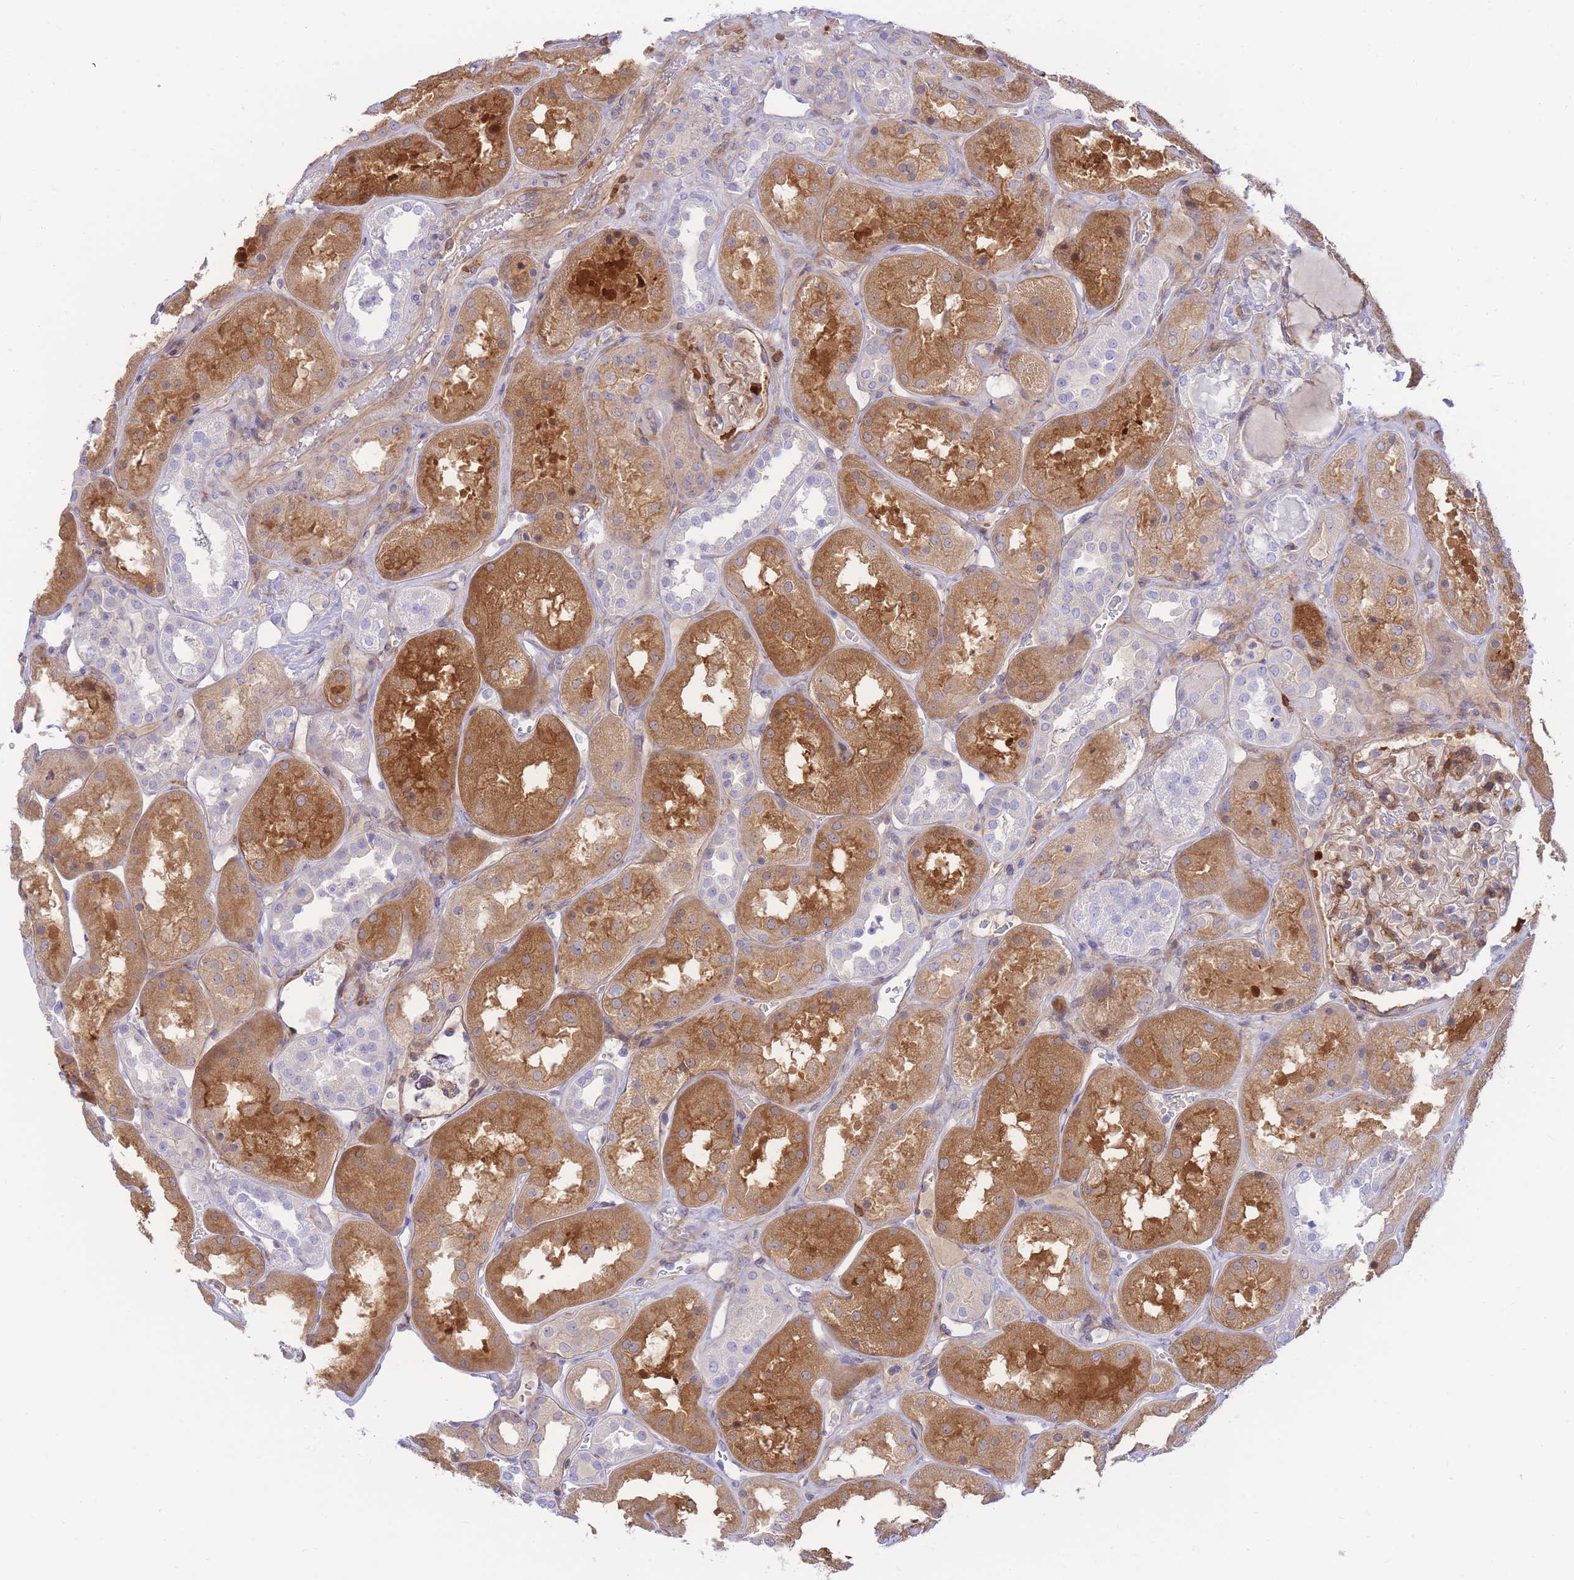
{"staining": {"intensity": "moderate", "quantity": "<25%", "location": "cytoplasmic/membranous"}, "tissue": "kidney", "cell_type": "Cells in glomeruli", "image_type": "normal", "snomed": [{"axis": "morphology", "description": "Normal tissue, NOS"}, {"axis": "topography", "description": "Kidney"}], "caption": "Moderate cytoplasmic/membranous expression is identified in about <25% of cells in glomeruli in benign kidney. Using DAB (brown) and hematoxylin (blue) stains, captured at high magnification using brightfield microscopy.", "gene": "FBN3", "patient": {"sex": "male", "age": 70}}